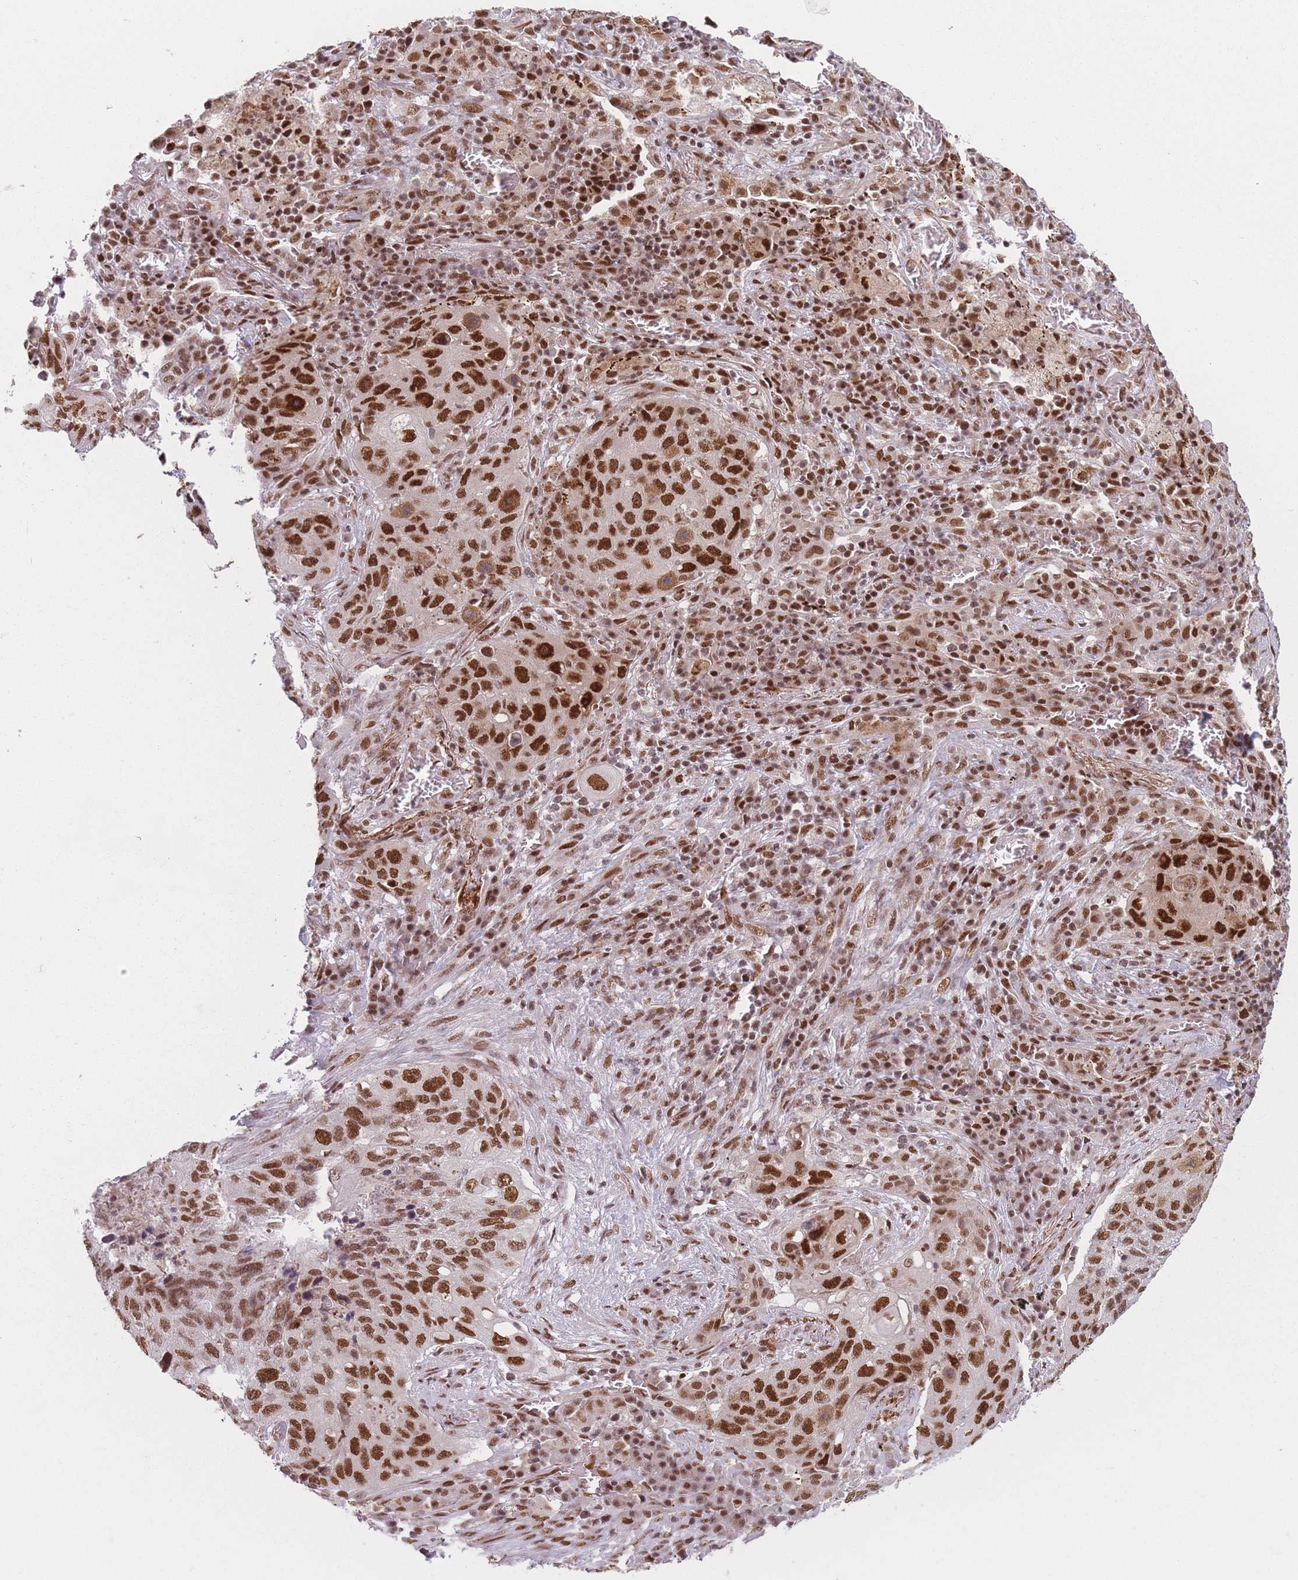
{"staining": {"intensity": "strong", "quantity": ">75%", "location": "nuclear"}, "tissue": "lung cancer", "cell_type": "Tumor cells", "image_type": "cancer", "snomed": [{"axis": "morphology", "description": "Squamous cell carcinoma, NOS"}, {"axis": "topography", "description": "Lung"}], "caption": "Immunohistochemistry (IHC) histopathology image of human lung cancer (squamous cell carcinoma) stained for a protein (brown), which shows high levels of strong nuclear staining in approximately >75% of tumor cells.", "gene": "SUPT6H", "patient": {"sex": "female", "age": 63}}